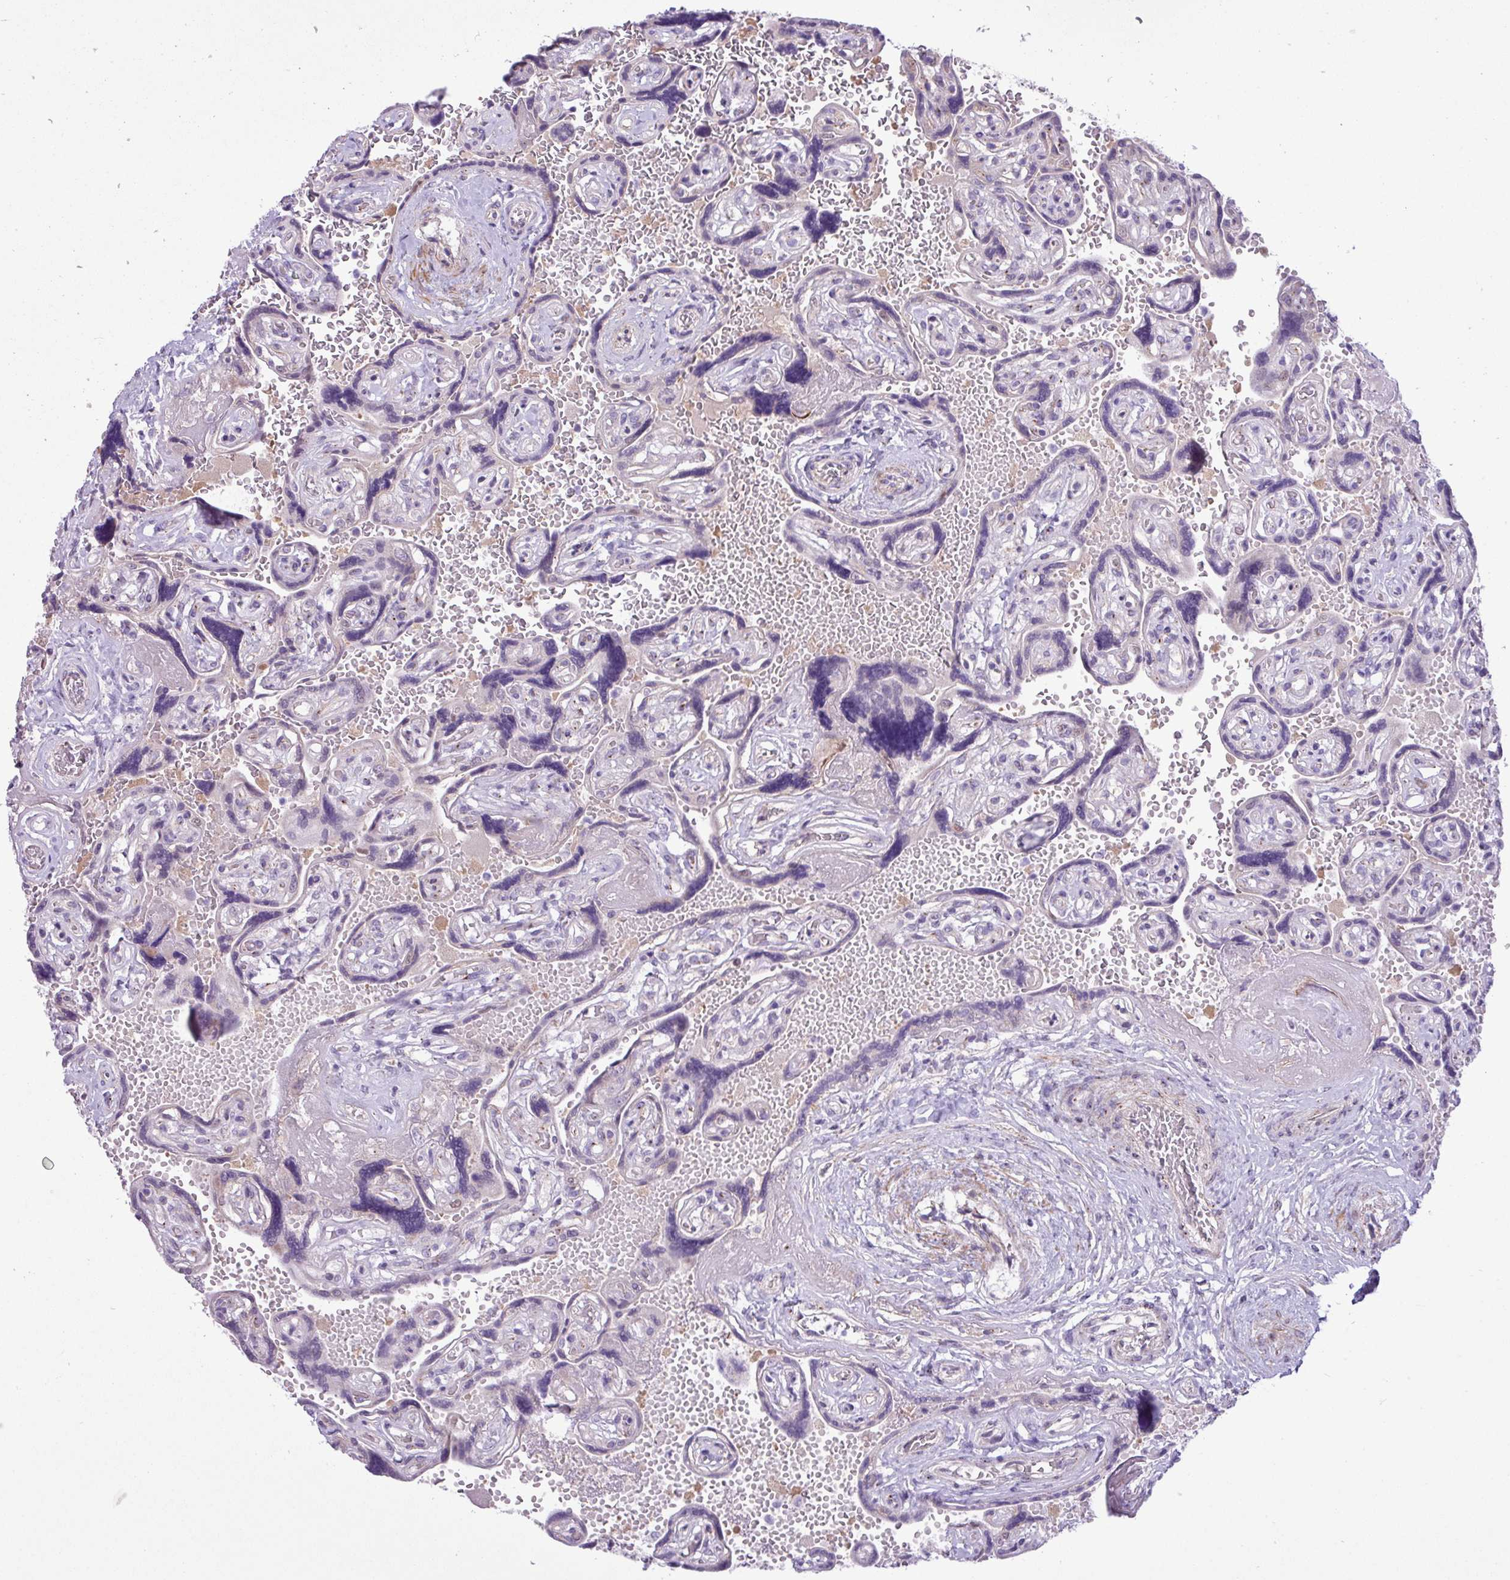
{"staining": {"intensity": "negative", "quantity": "none", "location": "none"}, "tissue": "placenta", "cell_type": "Trophoblastic cells", "image_type": "normal", "snomed": [{"axis": "morphology", "description": "Normal tissue, NOS"}, {"axis": "topography", "description": "Placenta"}], "caption": "Immunohistochemistry of normal placenta reveals no positivity in trophoblastic cells.", "gene": "SPINK8", "patient": {"sex": "female", "age": 32}}